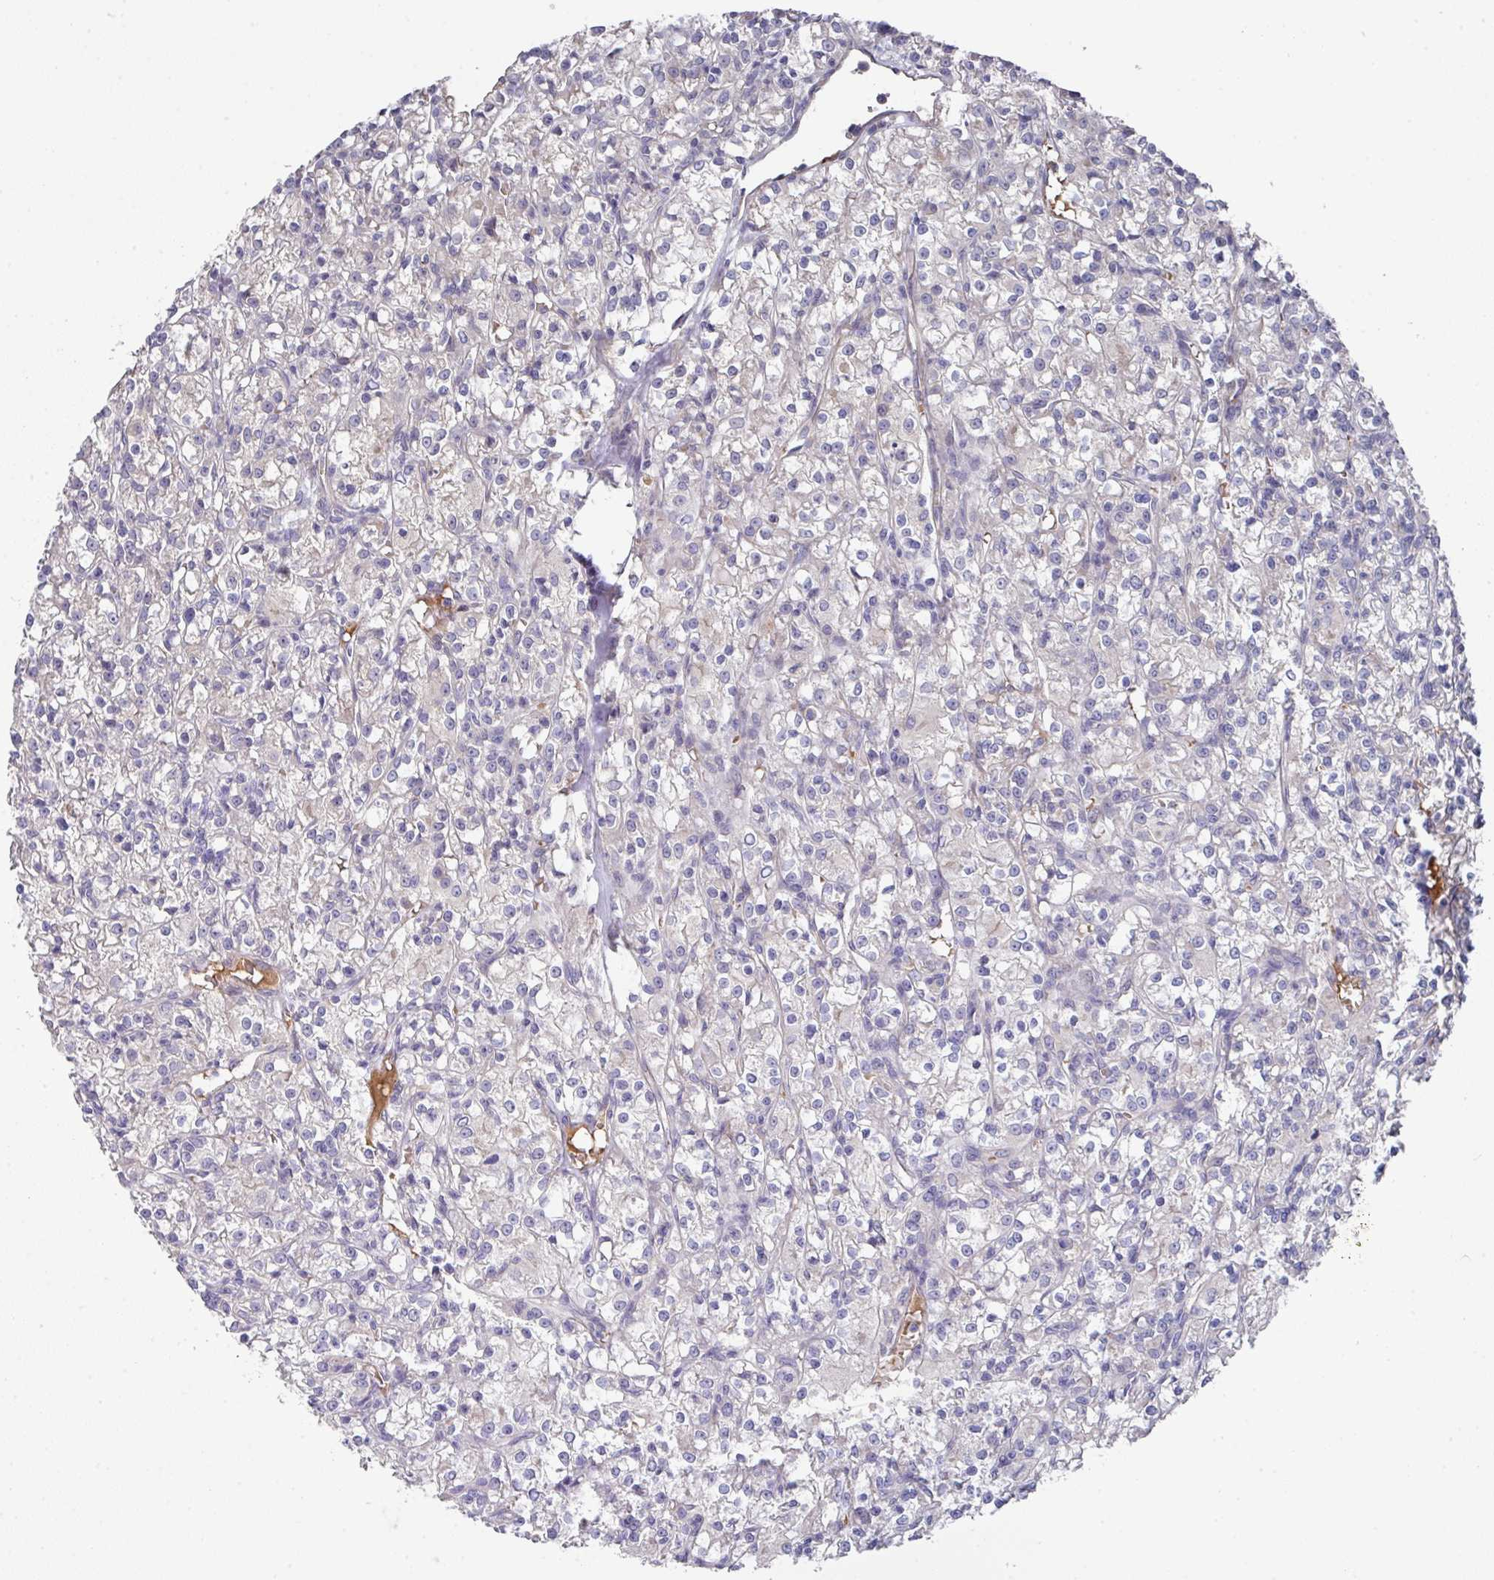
{"staining": {"intensity": "negative", "quantity": "none", "location": "none"}, "tissue": "renal cancer", "cell_type": "Tumor cells", "image_type": "cancer", "snomed": [{"axis": "morphology", "description": "Adenocarcinoma, NOS"}, {"axis": "topography", "description": "Kidney"}], "caption": "Immunohistochemistry of renal cancer reveals no staining in tumor cells.", "gene": "PRR5", "patient": {"sex": "female", "age": 59}}